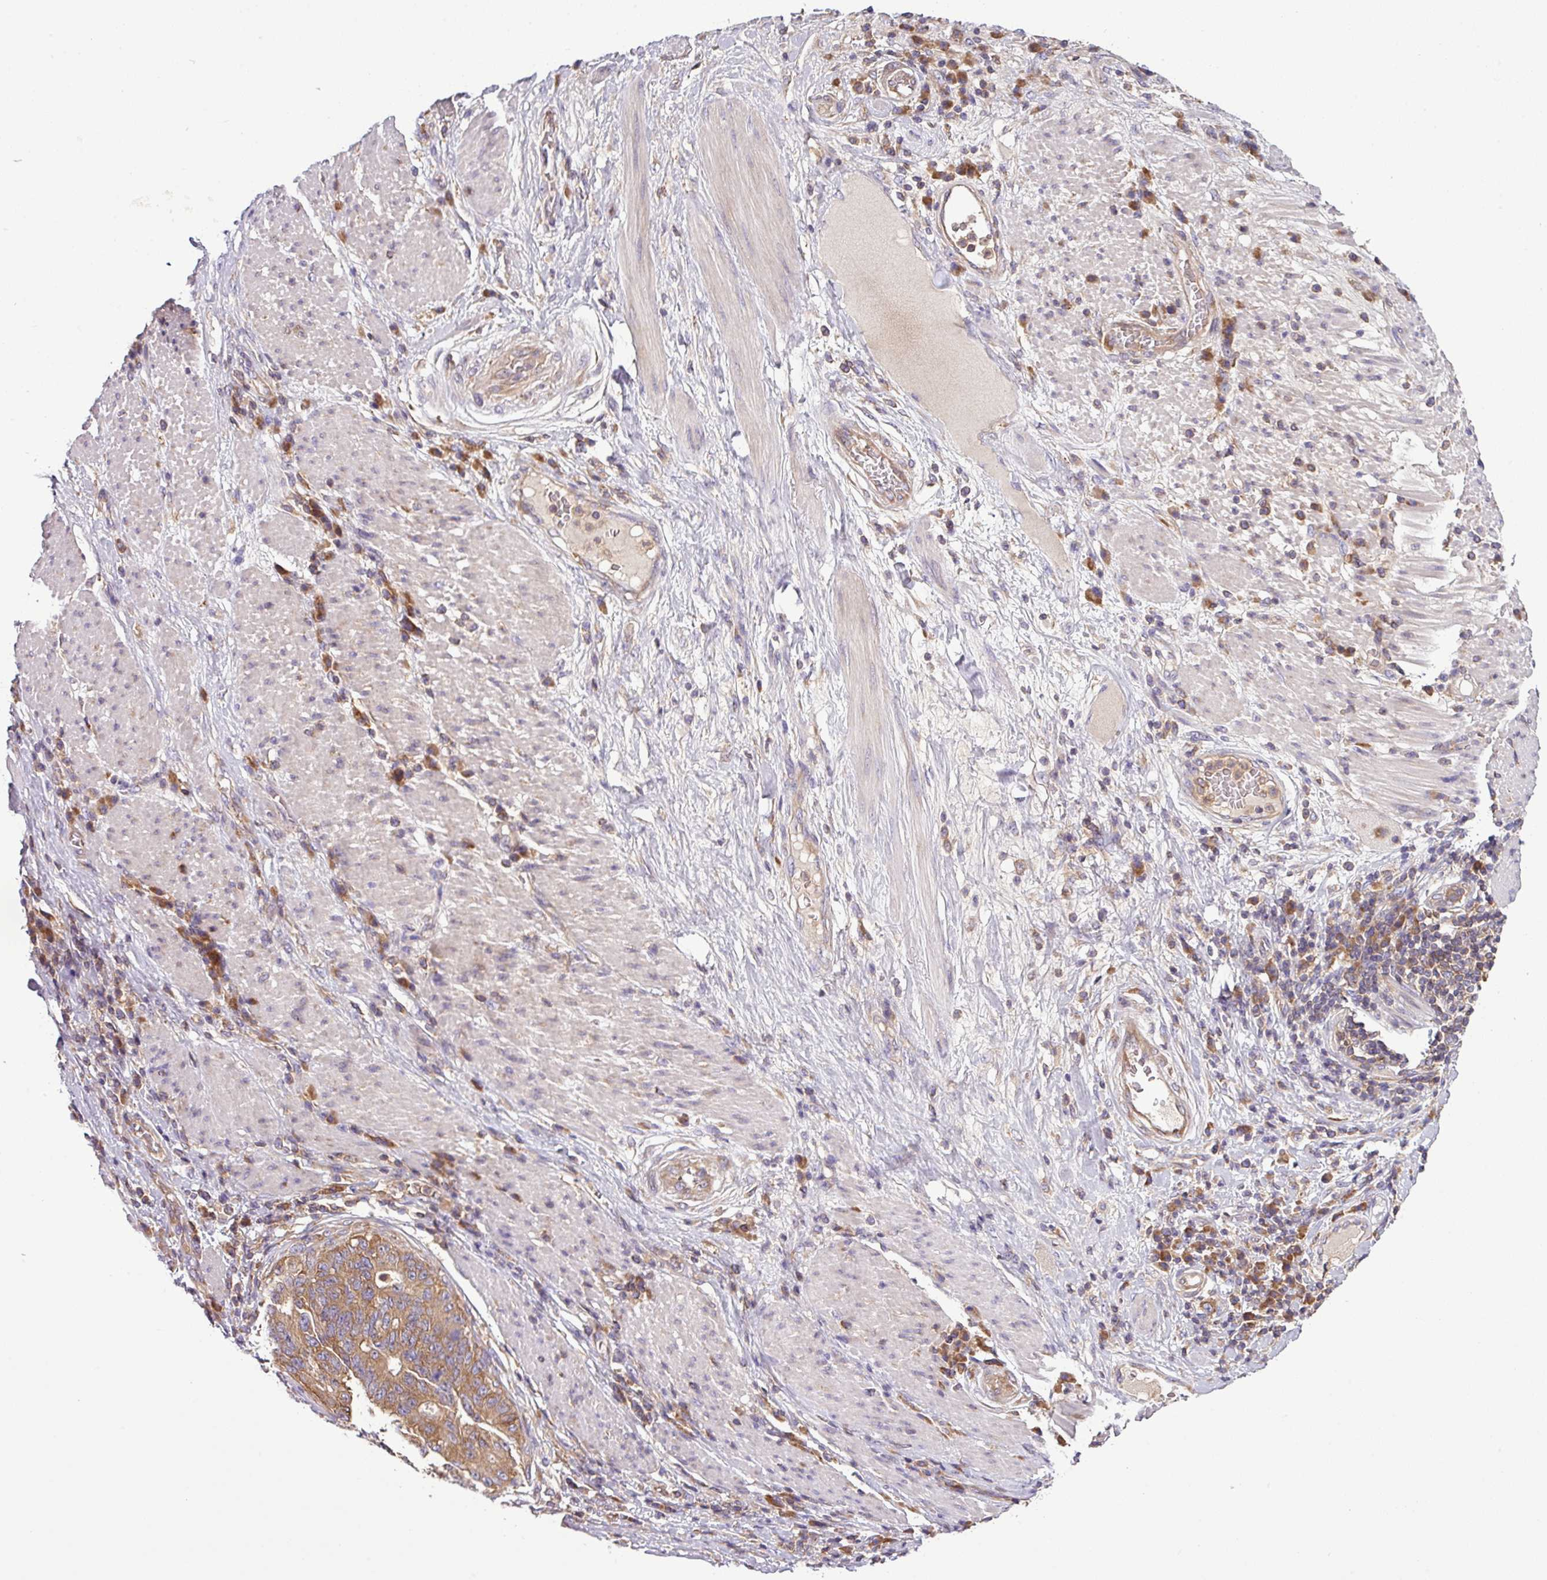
{"staining": {"intensity": "moderate", "quantity": ">75%", "location": "cytoplasmic/membranous"}, "tissue": "stomach cancer", "cell_type": "Tumor cells", "image_type": "cancer", "snomed": [{"axis": "morphology", "description": "Normal tissue, NOS"}, {"axis": "morphology", "description": "Adenocarcinoma, NOS"}, {"axis": "topography", "description": "Stomach"}], "caption": "Immunohistochemical staining of human stomach cancer (adenocarcinoma) reveals moderate cytoplasmic/membranous protein expression in approximately >75% of tumor cells. Immunohistochemistry (ihc) stains the protein in brown and the nuclei are stained blue.", "gene": "LRRC74B", "patient": {"sex": "female", "age": 64}}